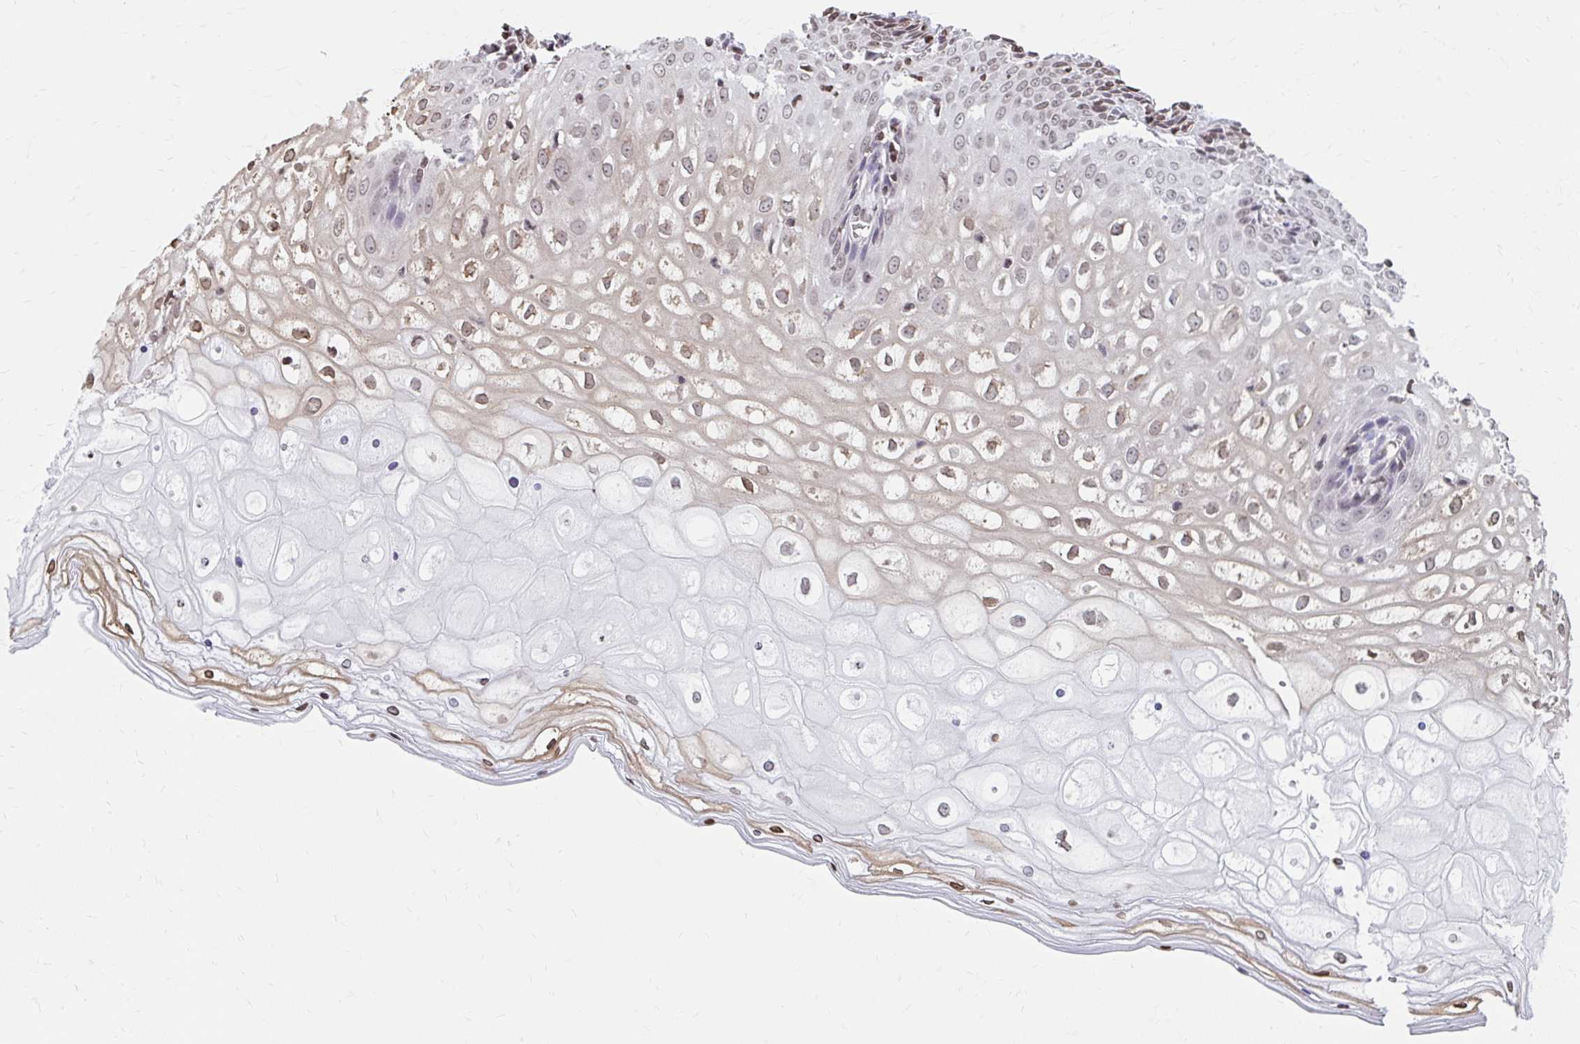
{"staining": {"intensity": "moderate", "quantity": "25%-75%", "location": "nuclear"}, "tissue": "cervix", "cell_type": "Glandular cells", "image_type": "normal", "snomed": [{"axis": "morphology", "description": "Normal tissue, NOS"}, {"axis": "topography", "description": "Cervix"}], "caption": "A brown stain shows moderate nuclear expression of a protein in glandular cells of normal human cervix. Using DAB (brown) and hematoxylin (blue) stains, captured at high magnification using brightfield microscopy.", "gene": "ORC3", "patient": {"sex": "female", "age": 36}}